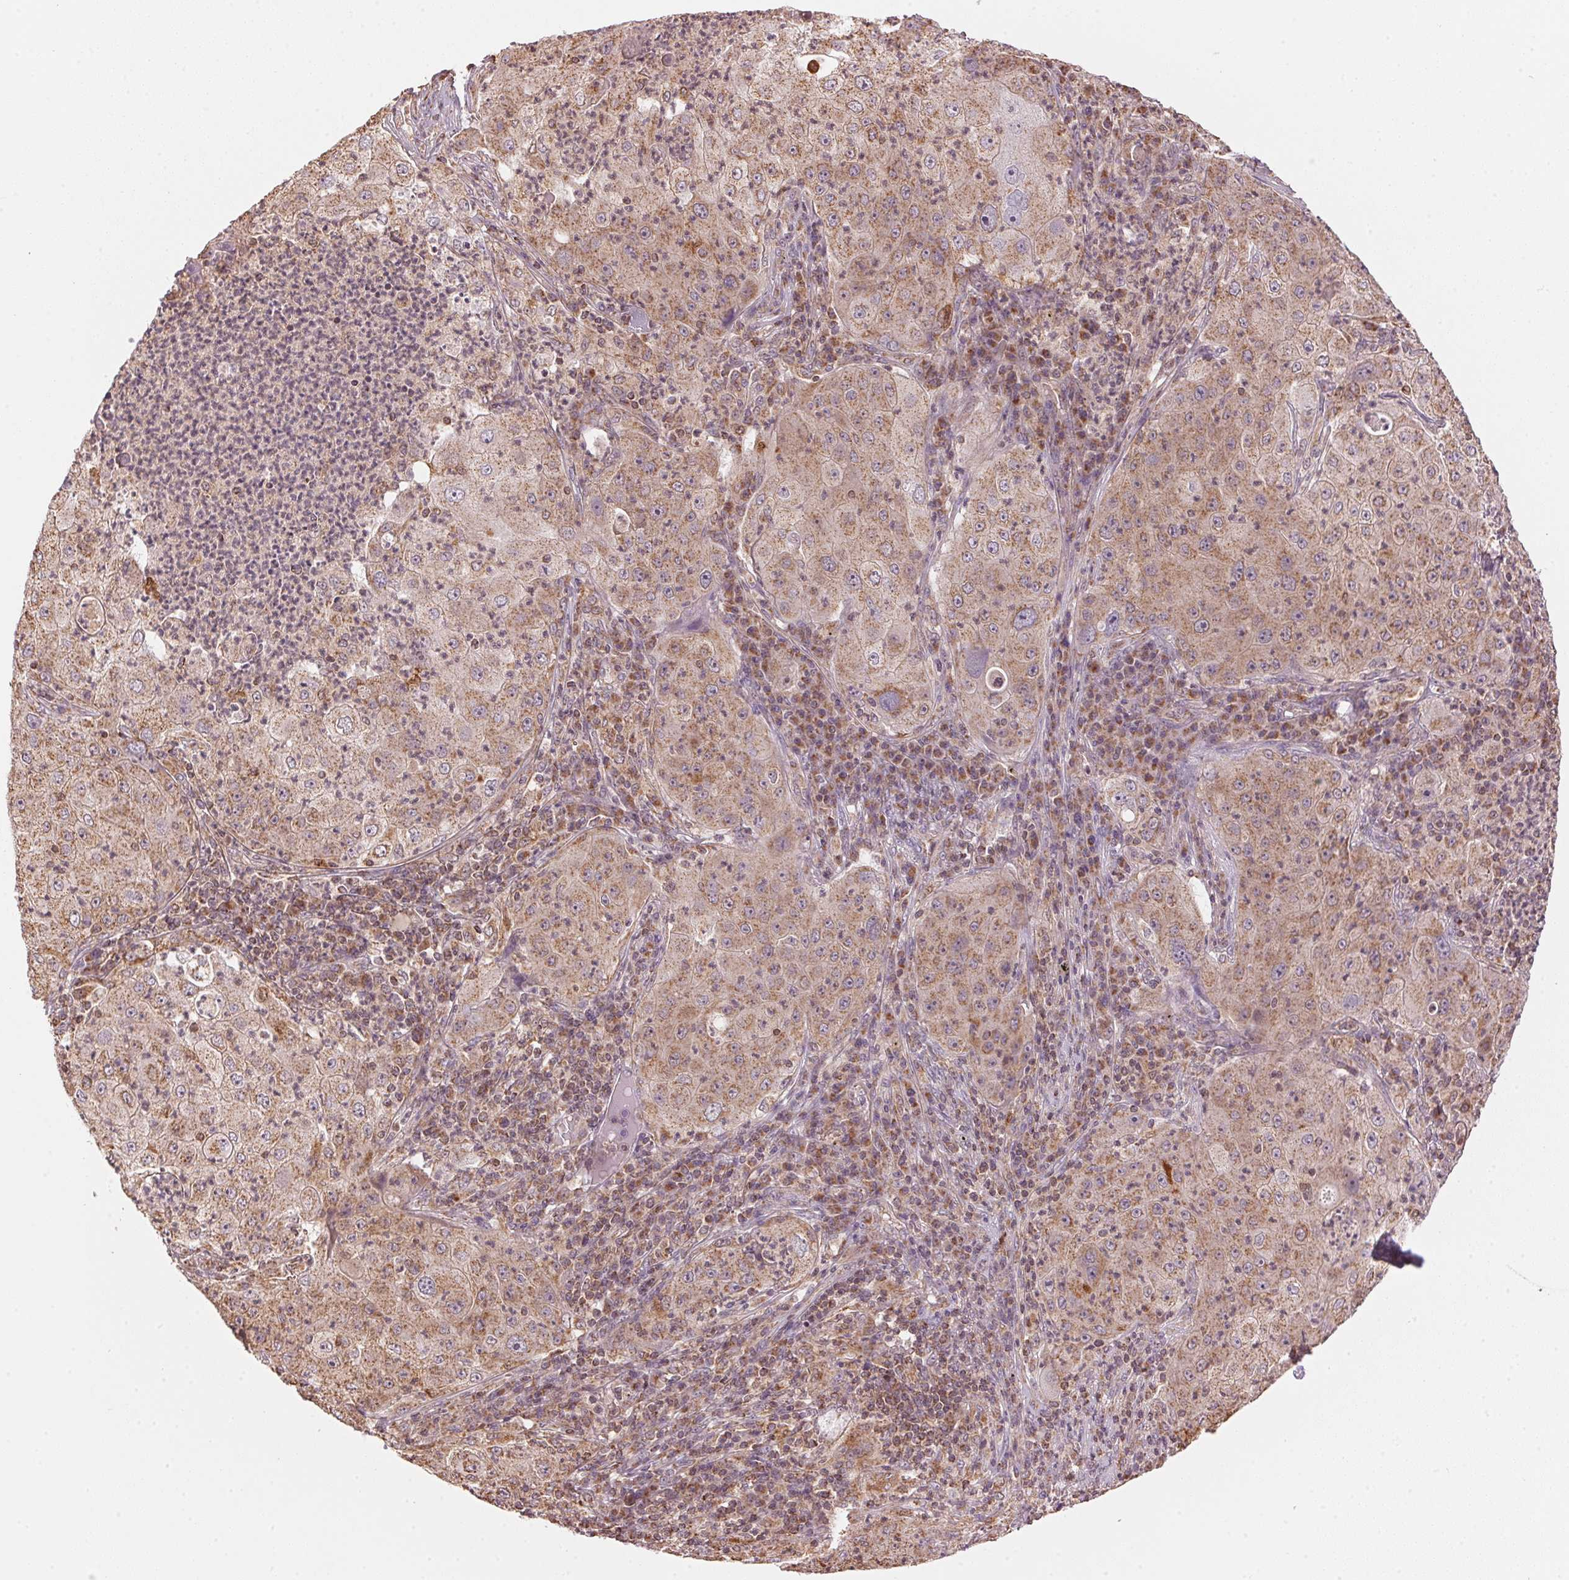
{"staining": {"intensity": "moderate", "quantity": ">75%", "location": "cytoplasmic/membranous"}, "tissue": "lung cancer", "cell_type": "Tumor cells", "image_type": "cancer", "snomed": [{"axis": "morphology", "description": "Squamous cell carcinoma, NOS"}, {"axis": "topography", "description": "Lung"}], "caption": "IHC (DAB) staining of lung squamous cell carcinoma exhibits moderate cytoplasmic/membranous protein positivity in about >75% of tumor cells.", "gene": "ARHGAP6", "patient": {"sex": "female", "age": 59}}